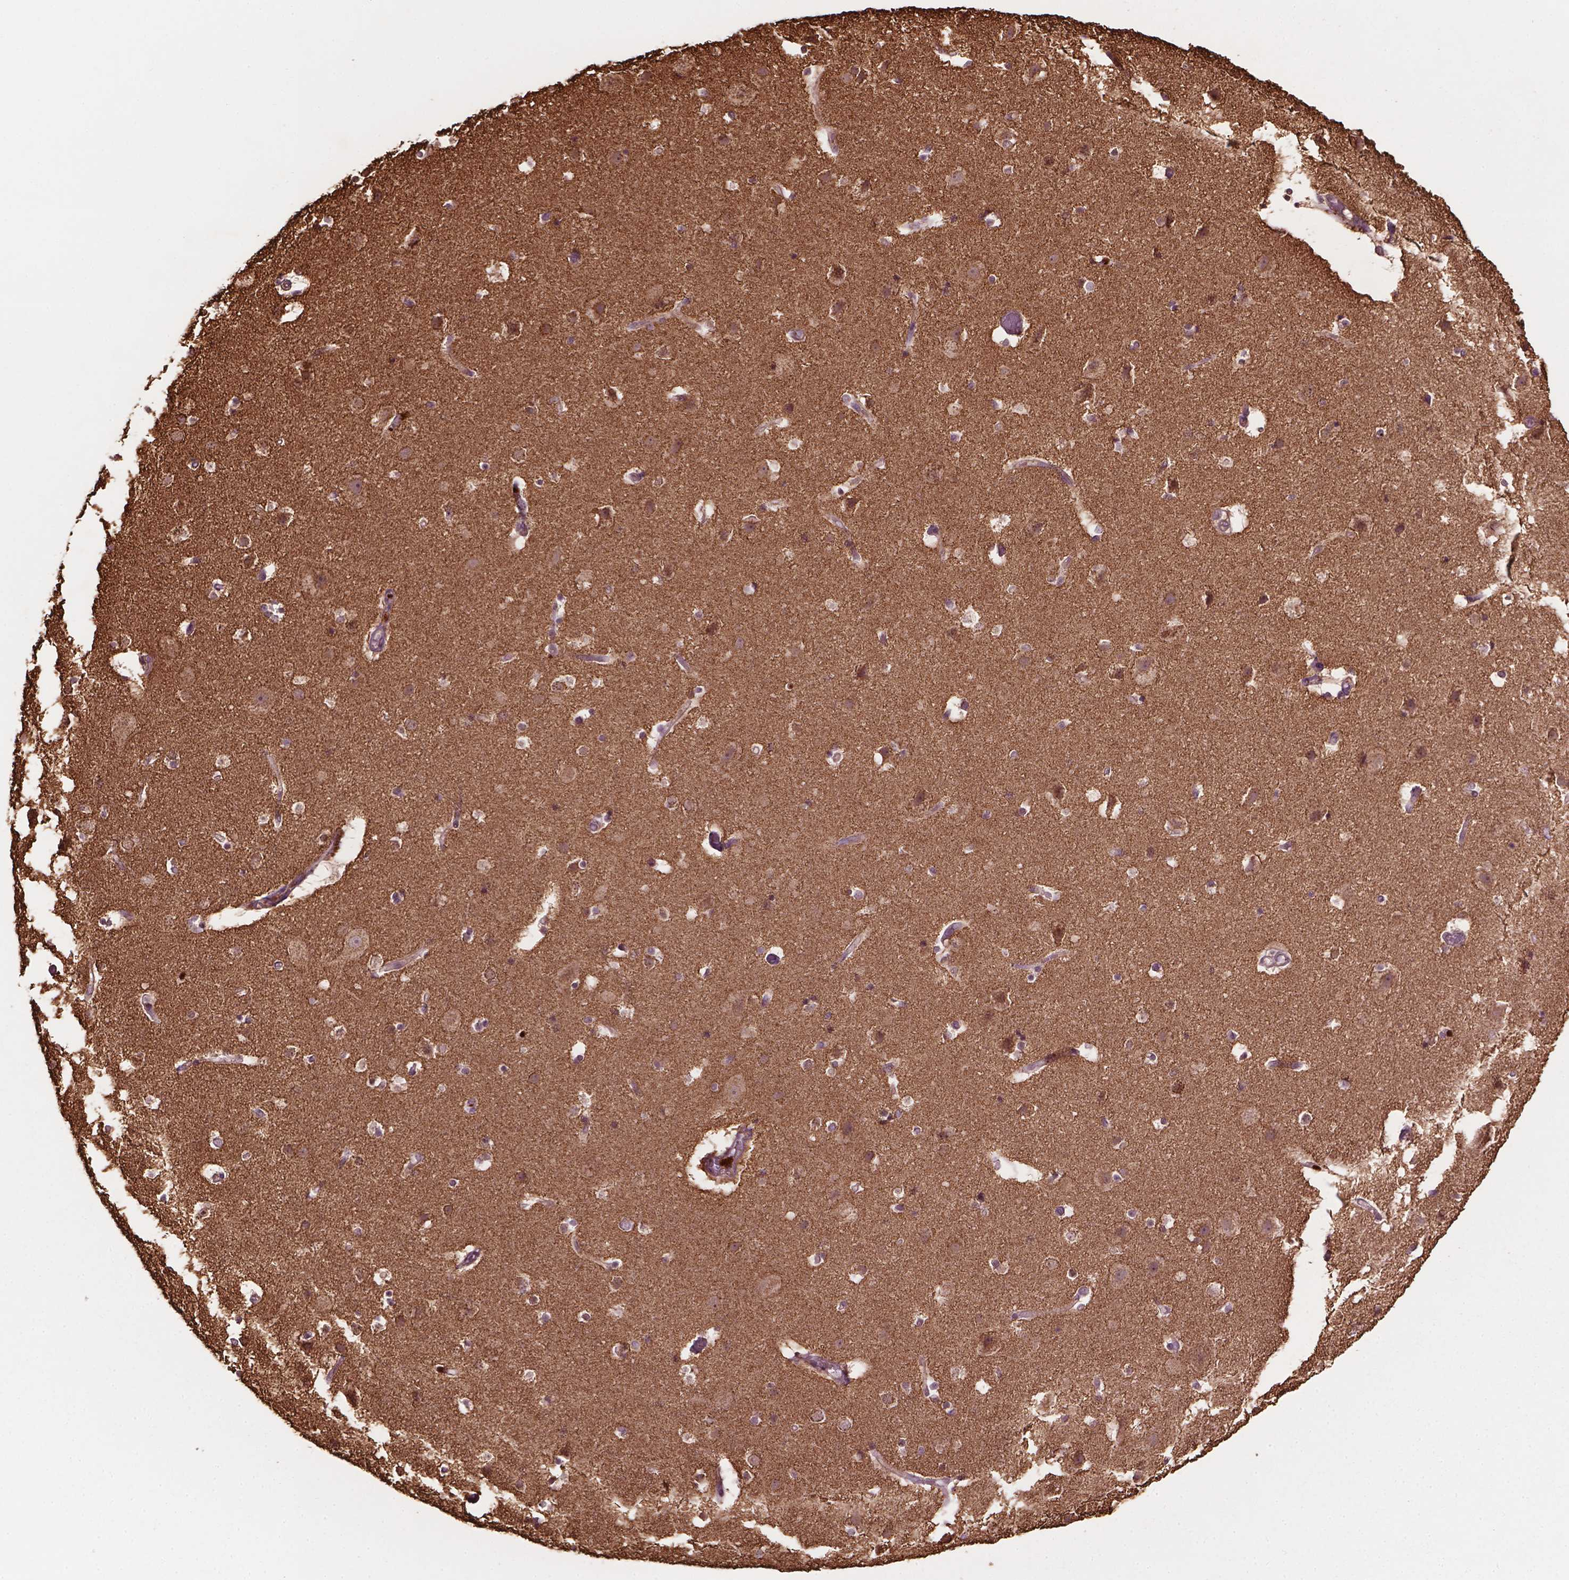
{"staining": {"intensity": "moderate", "quantity": ">75%", "location": "cytoplasmic/membranous,nuclear"}, "tissue": "cerebral cortex", "cell_type": "Endothelial cells", "image_type": "normal", "snomed": [{"axis": "morphology", "description": "Normal tissue, NOS"}, {"axis": "topography", "description": "Cerebral cortex"}], "caption": "Endothelial cells reveal moderate cytoplasmic/membranous,nuclear staining in approximately >75% of cells in normal cerebral cortex.", "gene": "HS3ST3A1", "patient": {"sex": "female", "age": 52}}